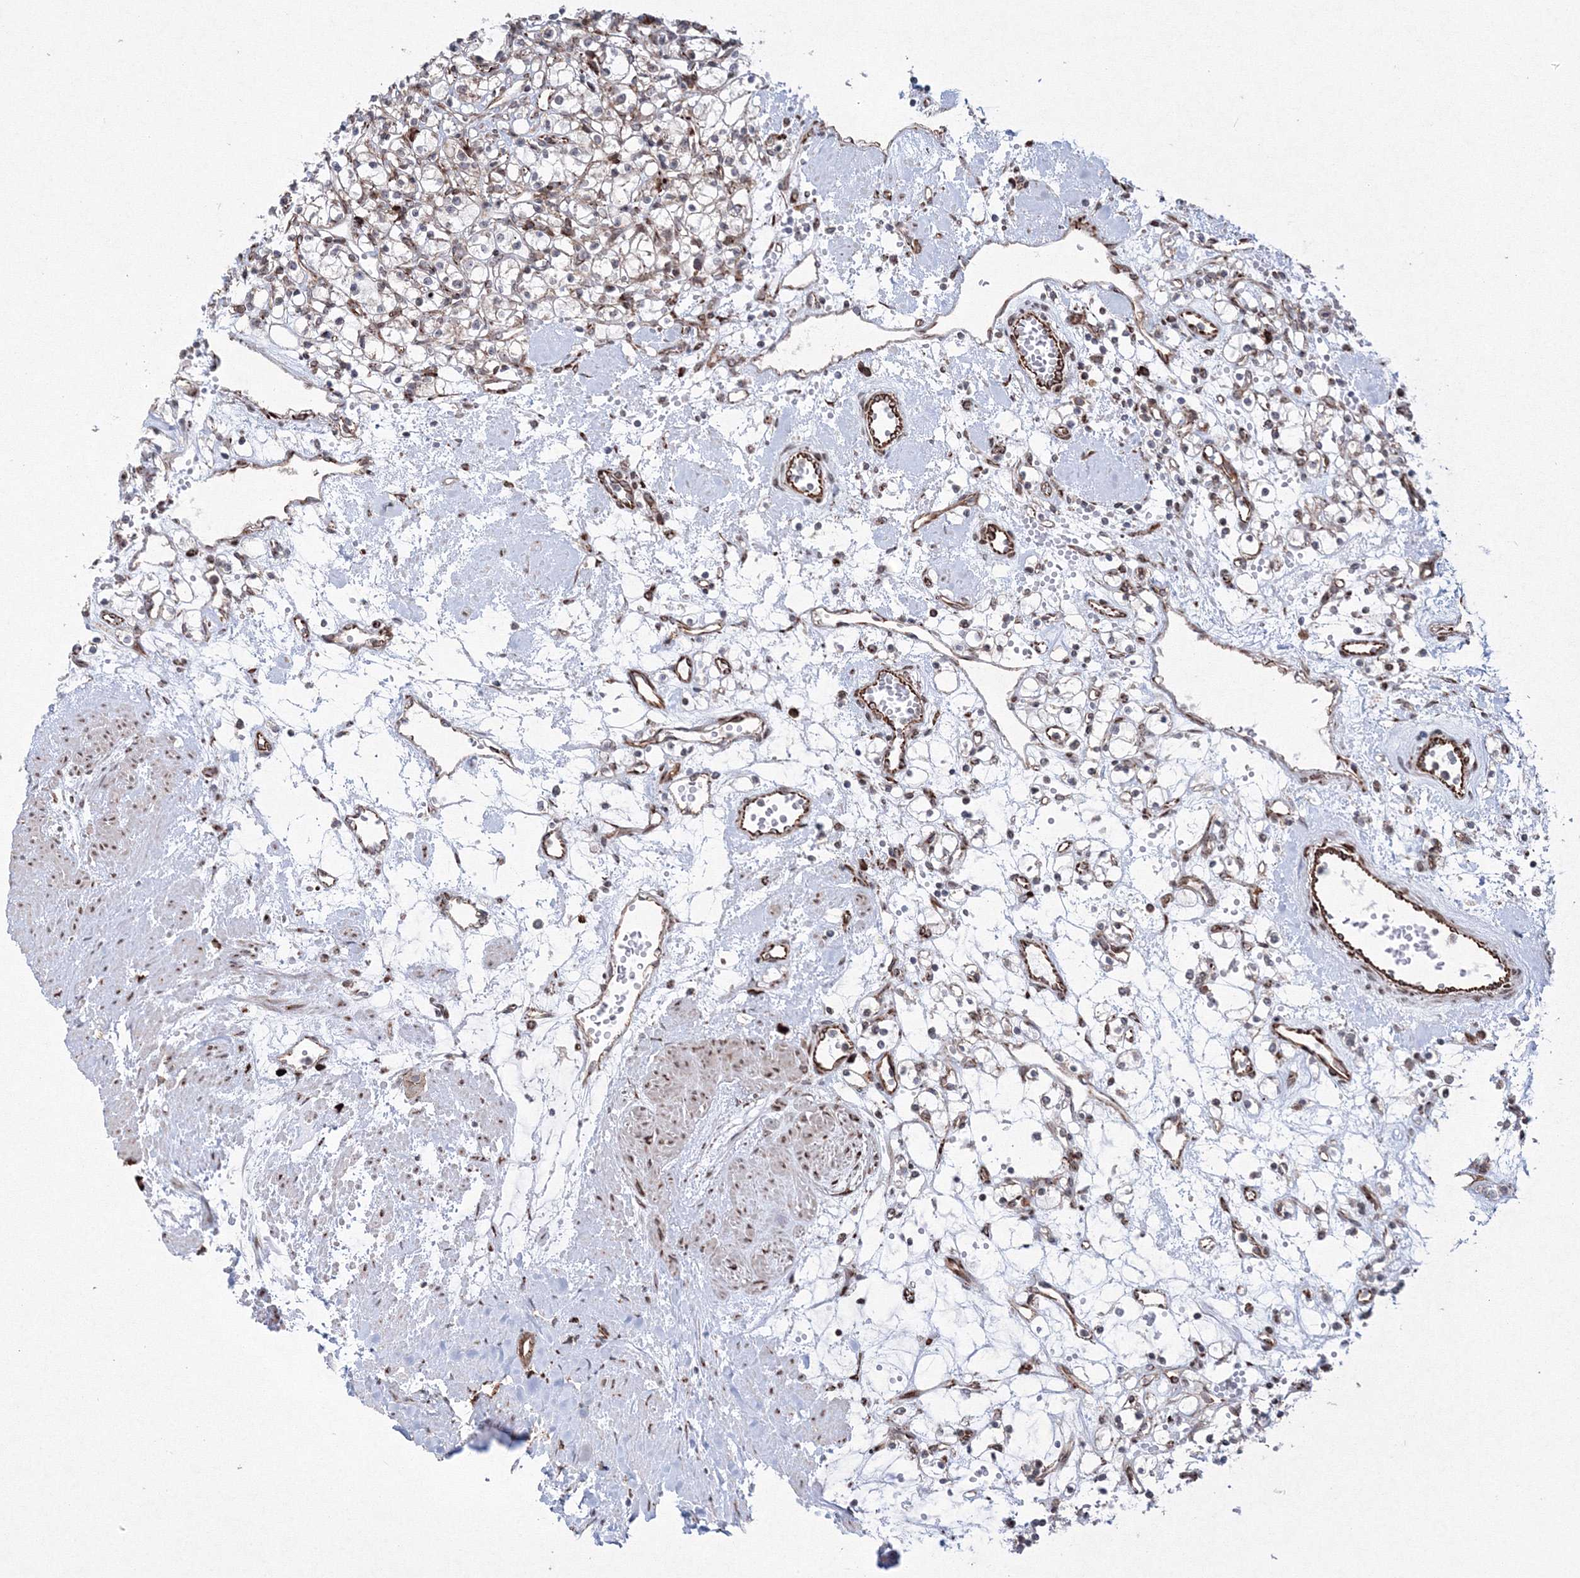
{"staining": {"intensity": "weak", "quantity": "25%-75%", "location": "cytoplasmic/membranous"}, "tissue": "renal cancer", "cell_type": "Tumor cells", "image_type": "cancer", "snomed": [{"axis": "morphology", "description": "Adenocarcinoma, NOS"}, {"axis": "topography", "description": "Kidney"}], "caption": "A photomicrograph showing weak cytoplasmic/membranous expression in about 25%-75% of tumor cells in renal cancer, as visualized by brown immunohistochemical staining.", "gene": "EFCAB12", "patient": {"sex": "female", "age": 59}}